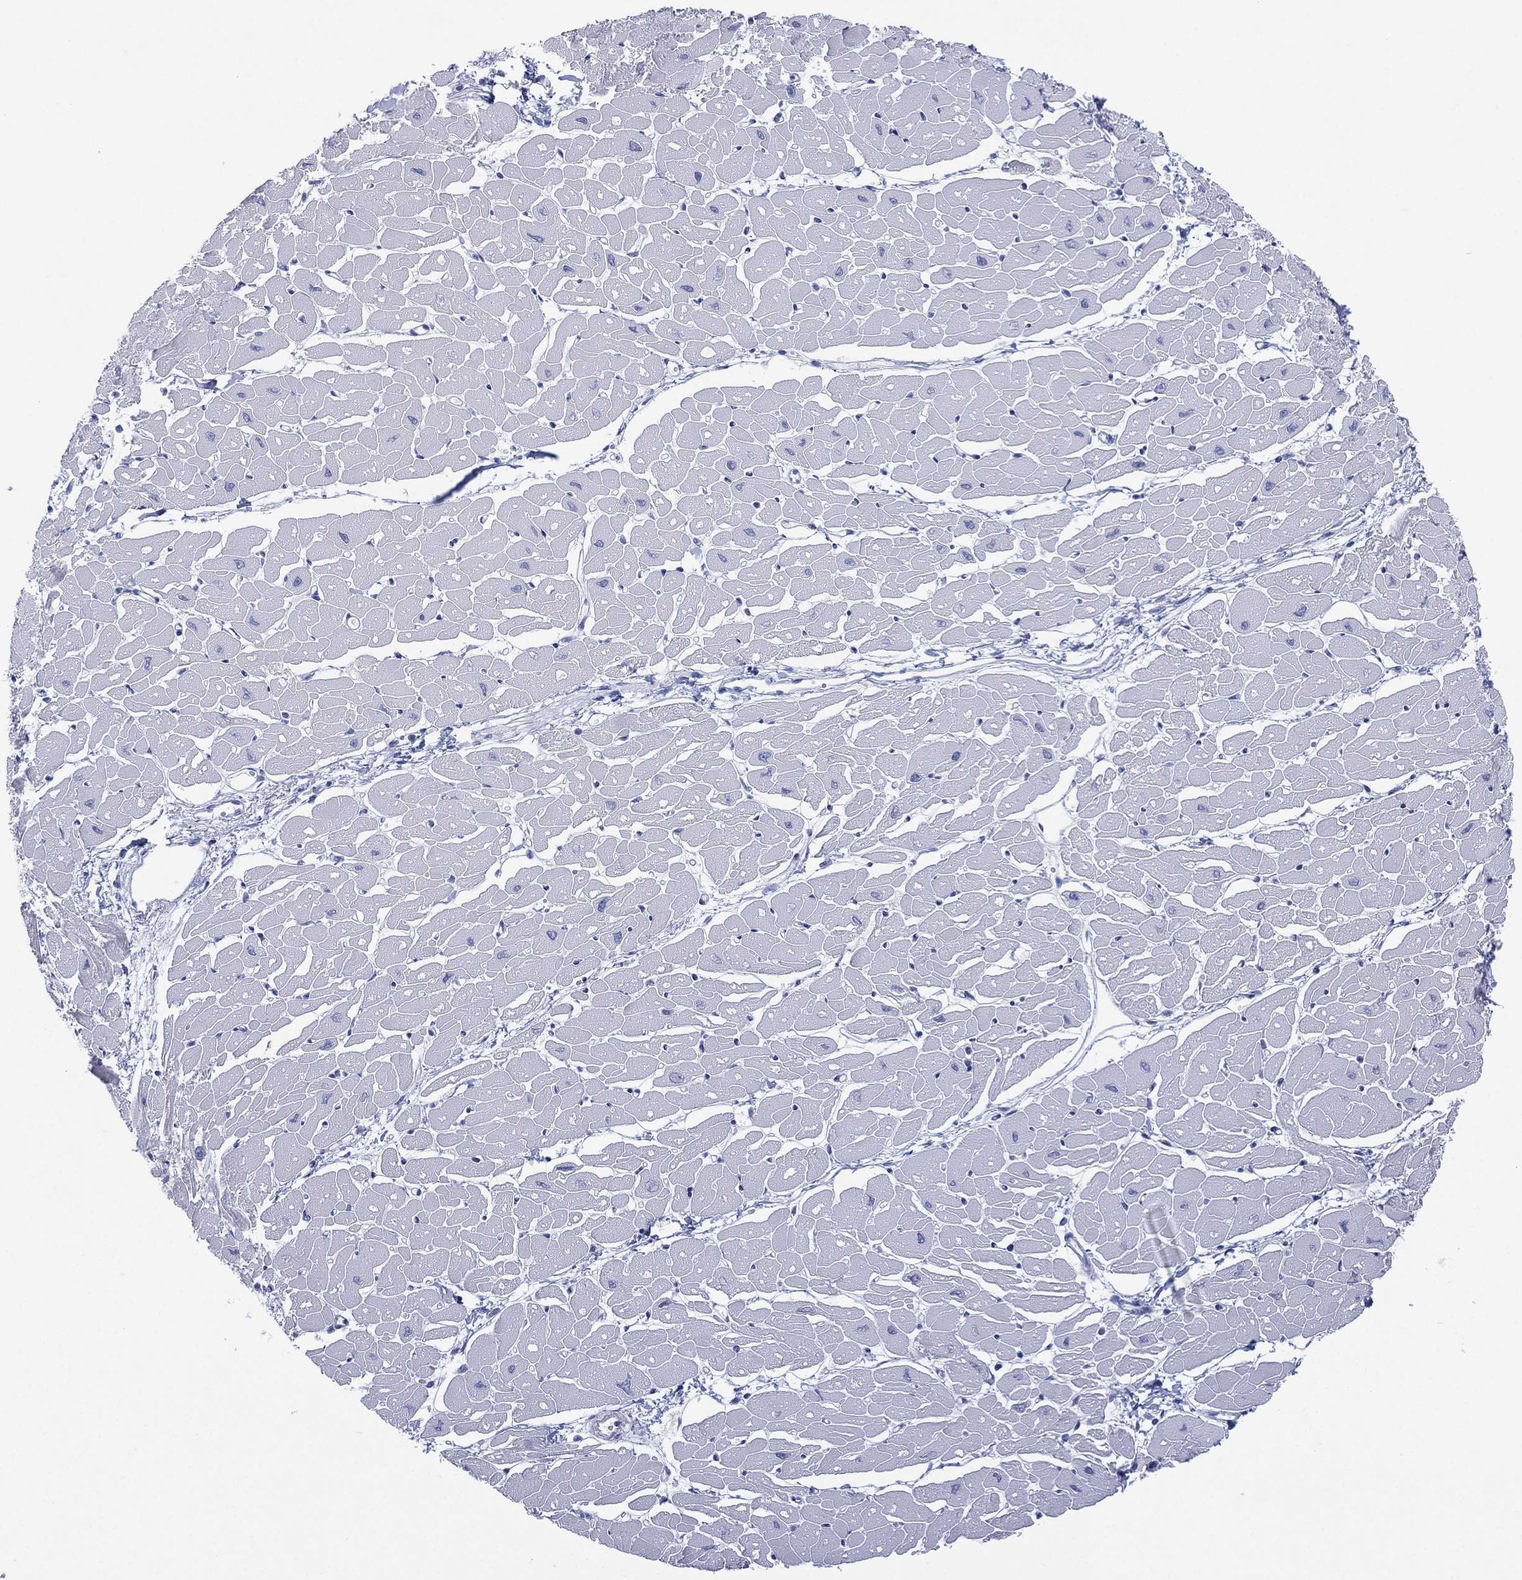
{"staining": {"intensity": "negative", "quantity": "none", "location": "none"}, "tissue": "heart muscle", "cell_type": "Cardiomyocytes", "image_type": "normal", "snomed": [{"axis": "morphology", "description": "Normal tissue, NOS"}, {"axis": "topography", "description": "Heart"}], "caption": "Cardiomyocytes show no significant positivity in benign heart muscle.", "gene": "SEPTIN1", "patient": {"sex": "male", "age": 57}}